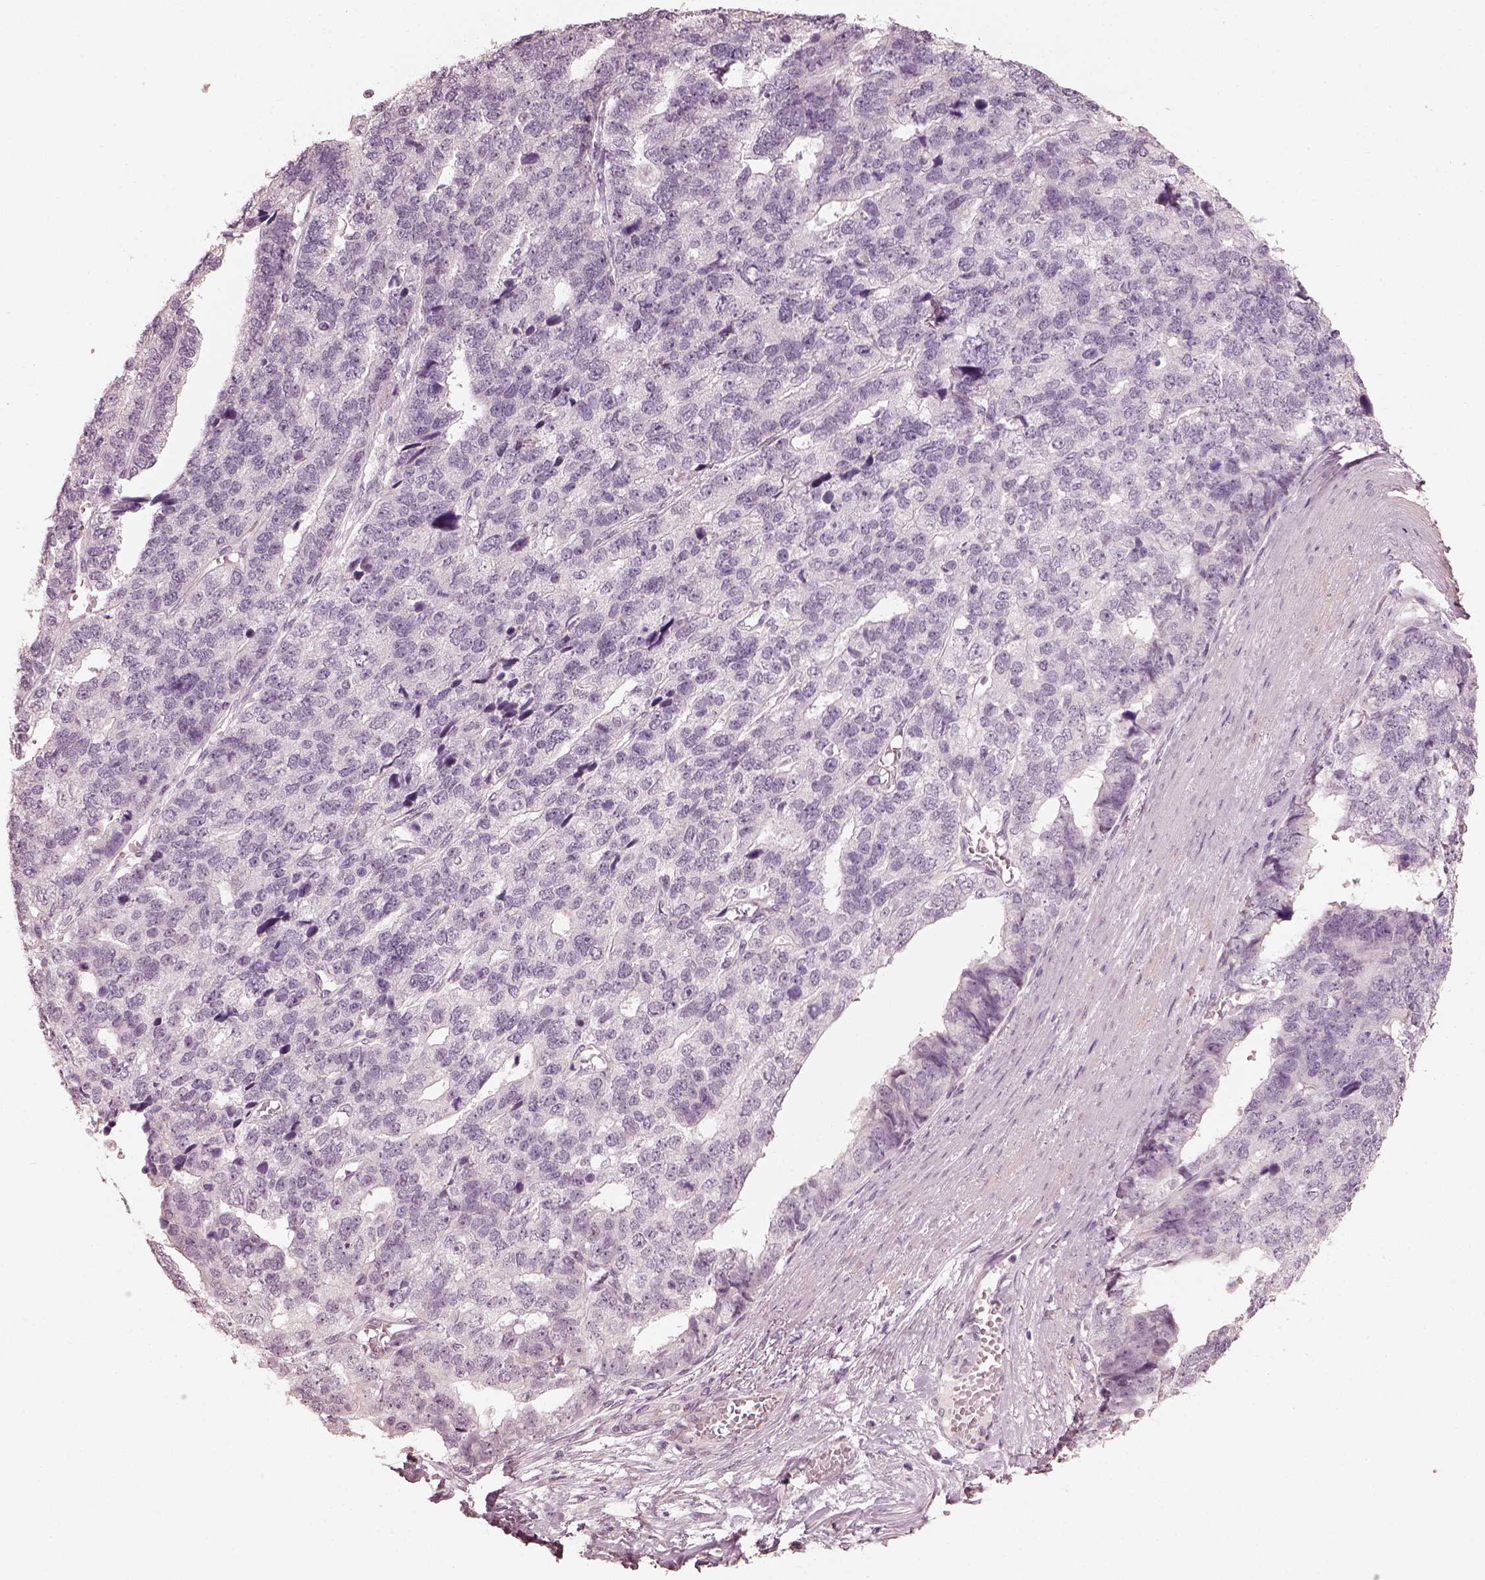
{"staining": {"intensity": "negative", "quantity": "none", "location": "none"}, "tissue": "stomach cancer", "cell_type": "Tumor cells", "image_type": "cancer", "snomed": [{"axis": "morphology", "description": "Adenocarcinoma, NOS"}, {"axis": "topography", "description": "Stomach"}], "caption": "High power microscopy photomicrograph of an IHC micrograph of stomach cancer, revealing no significant expression in tumor cells.", "gene": "OPTC", "patient": {"sex": "male", "age": 69}}